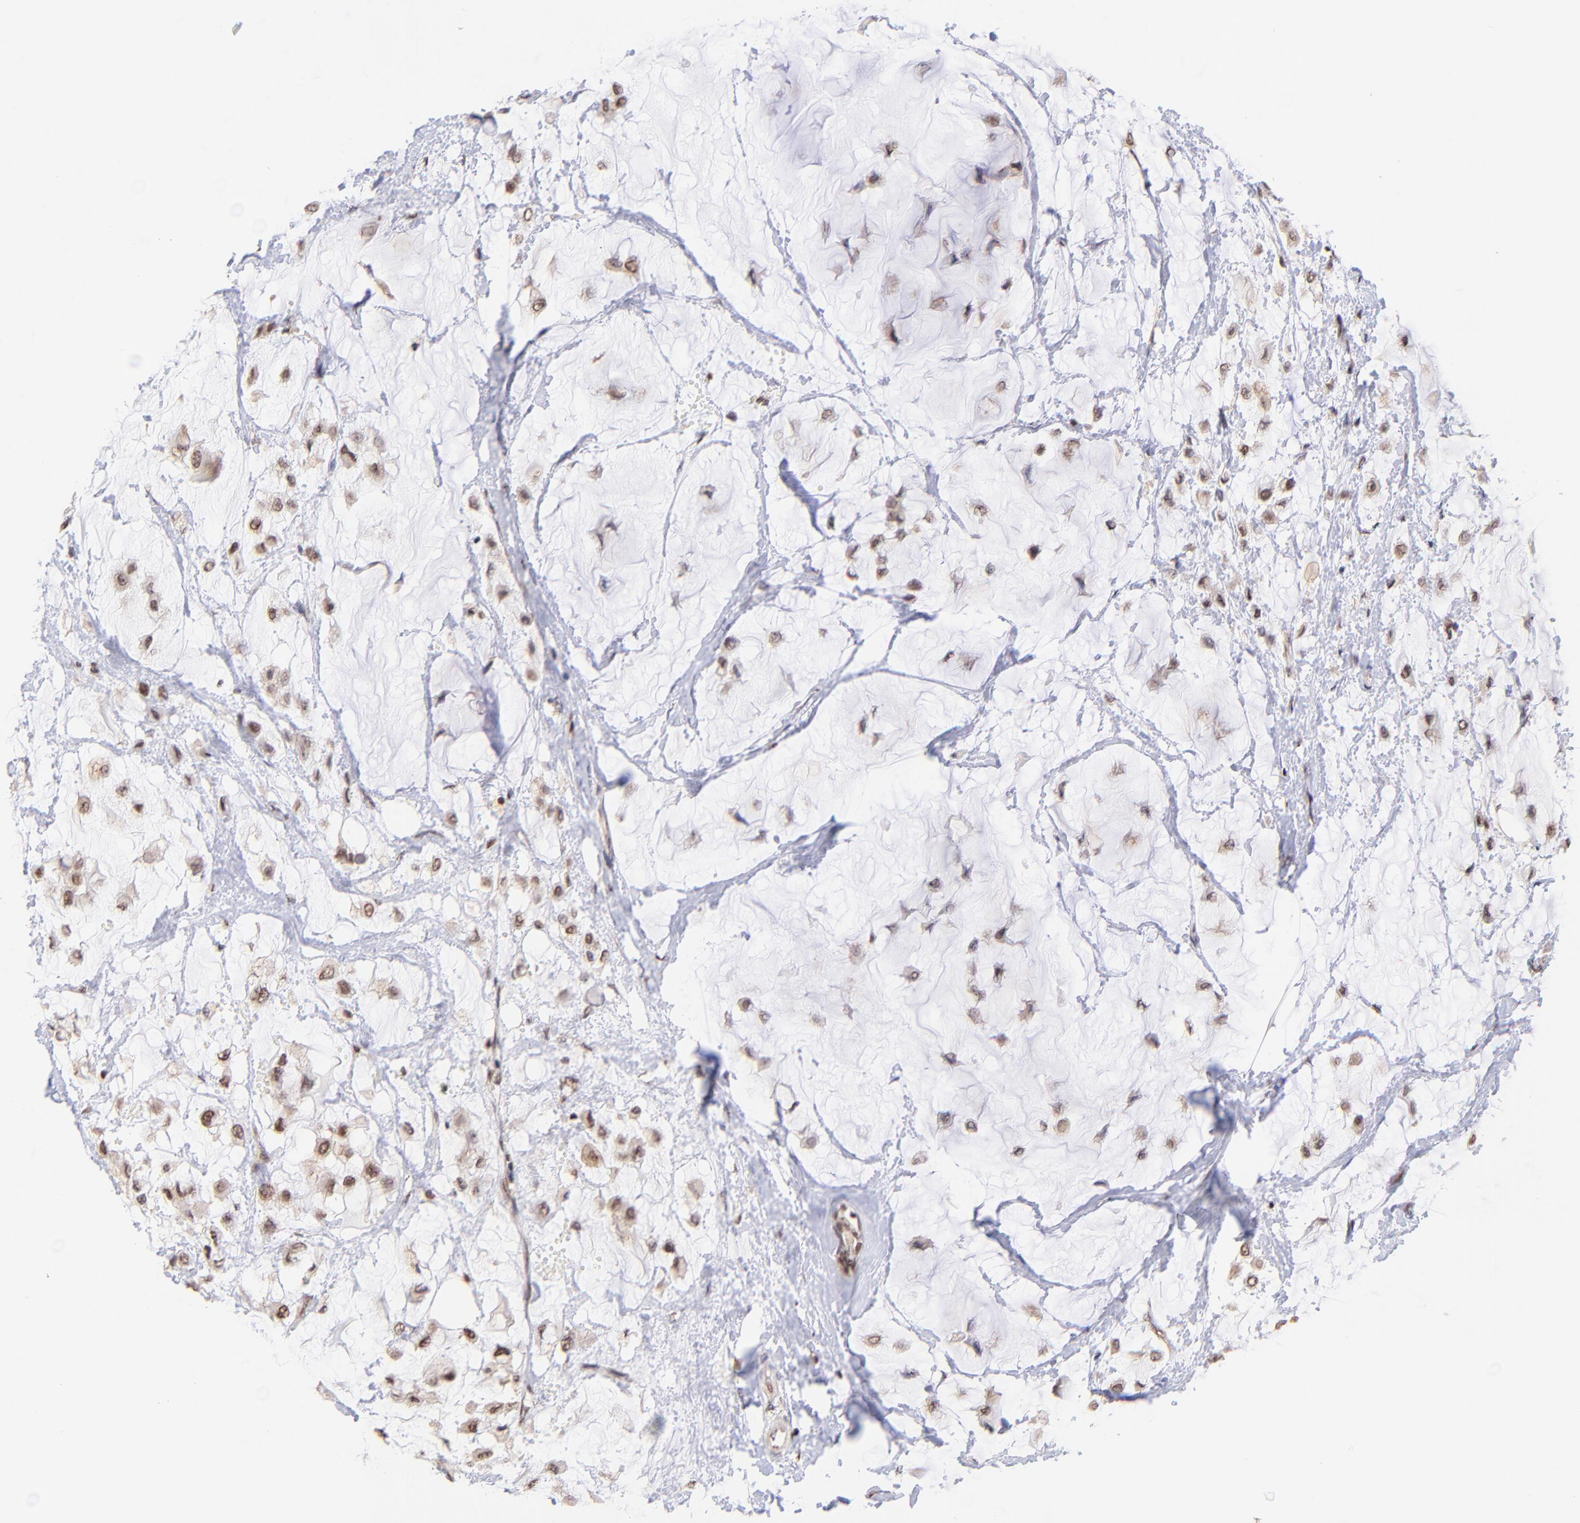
{"staining": {"intensity": "moderate", "quantity": ">75%", "location": "nuclear"}, "tissue": "breast cancer", "cell_type": "Tumor cells", "image_type": "cancer", "snomed": [{"axis": "morphology", "description": "Lobular carcinoma"}, {"axis": "topography", "description": "Breast"}], "caption": "This histopathology image exhibits immunohistochemistry staining of breast cancer (lobular carcinoma), with medium moderate nuclear positivity in approximately >75% of tumor cells.", "gene": "WDR25", "patient": {"sex": "female", "age": 85}}